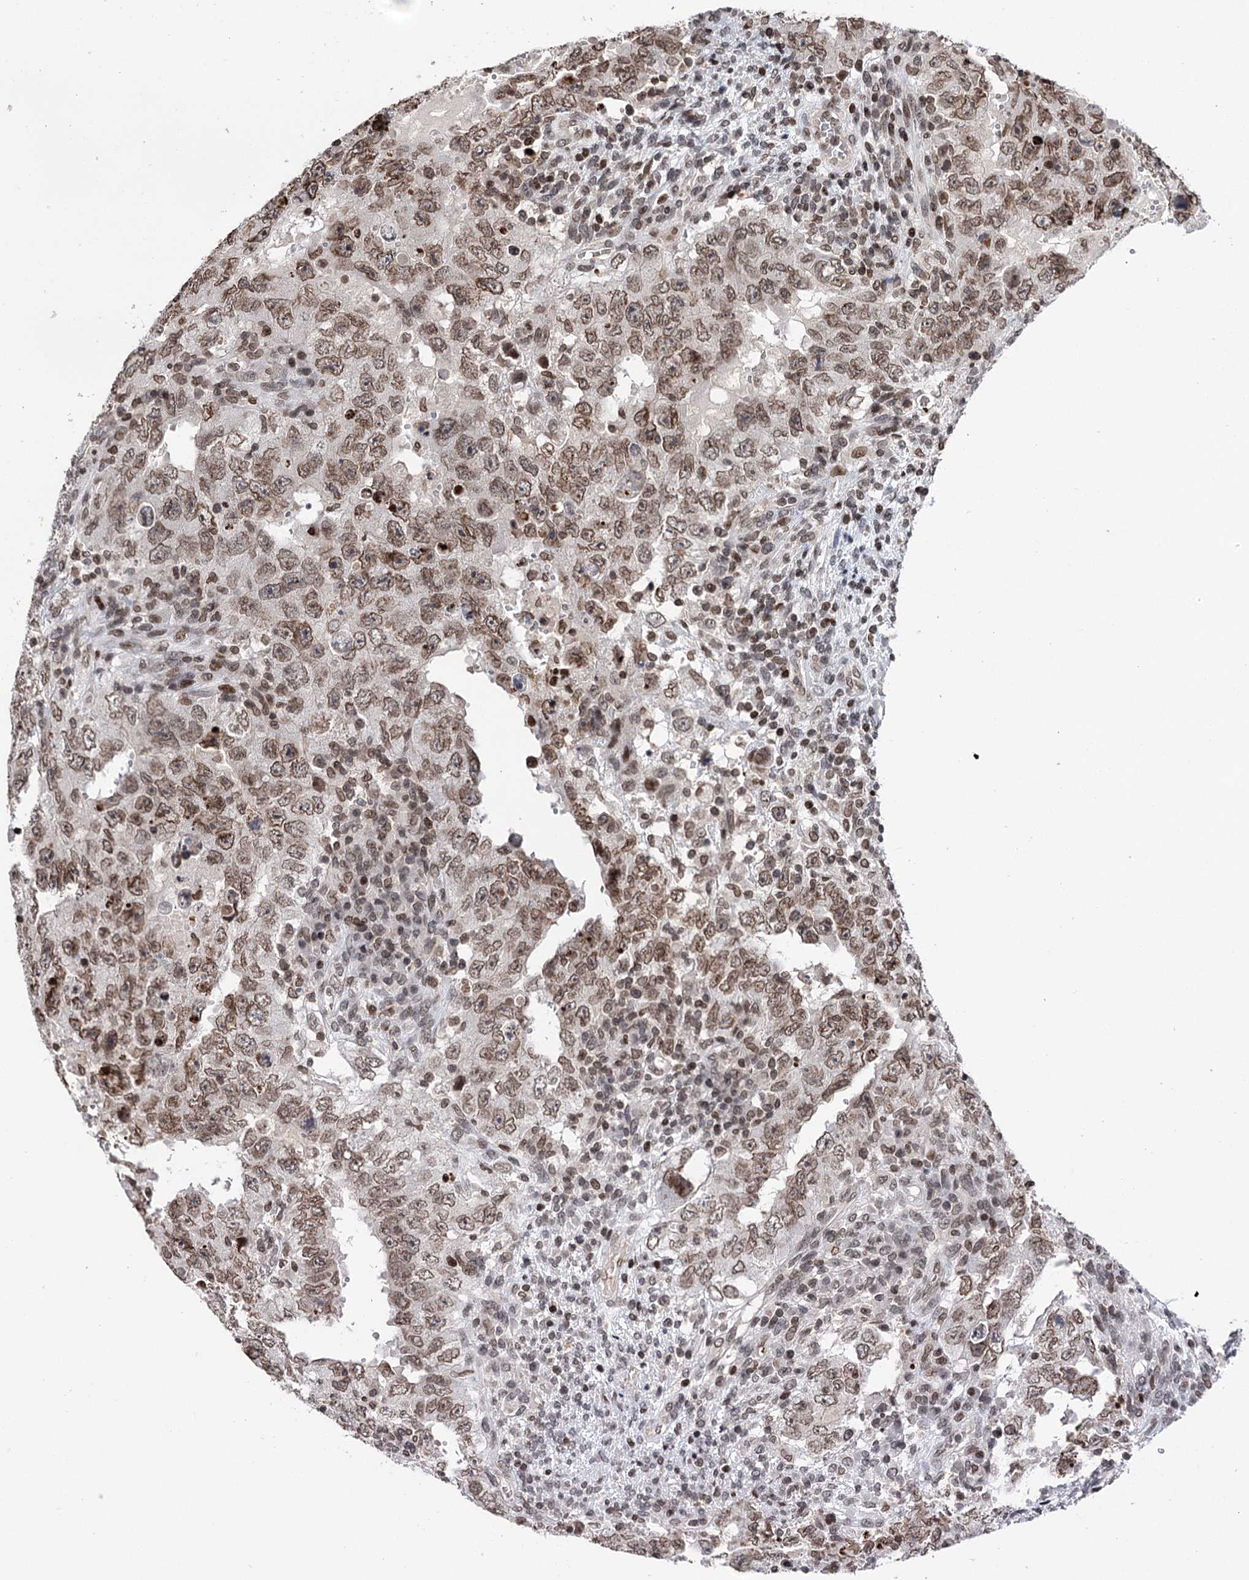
{"staining": {"intensity": "moderate", "quantity": ">75%", "location": "nuclear"}, "tissue": "testis cancer", "cell_type": "Tumor cells", "image_type": "cancer", "snomed": [{"axis": "morphology", "description": "Carcinoma, Embryonal, NOS"}, {"axis": "topography", "description": "Testis"}], "caption": "Brown immunohistochemical staining in human embryonal carcinoma (testis) exhibits moderate nuclear staining in about >75% of tumor cells. (brown staining indicates protein expression, while blue staining denotes nuclei).", "gene": "CCDC77", "patient": {"sex": "male", "age": 26}}